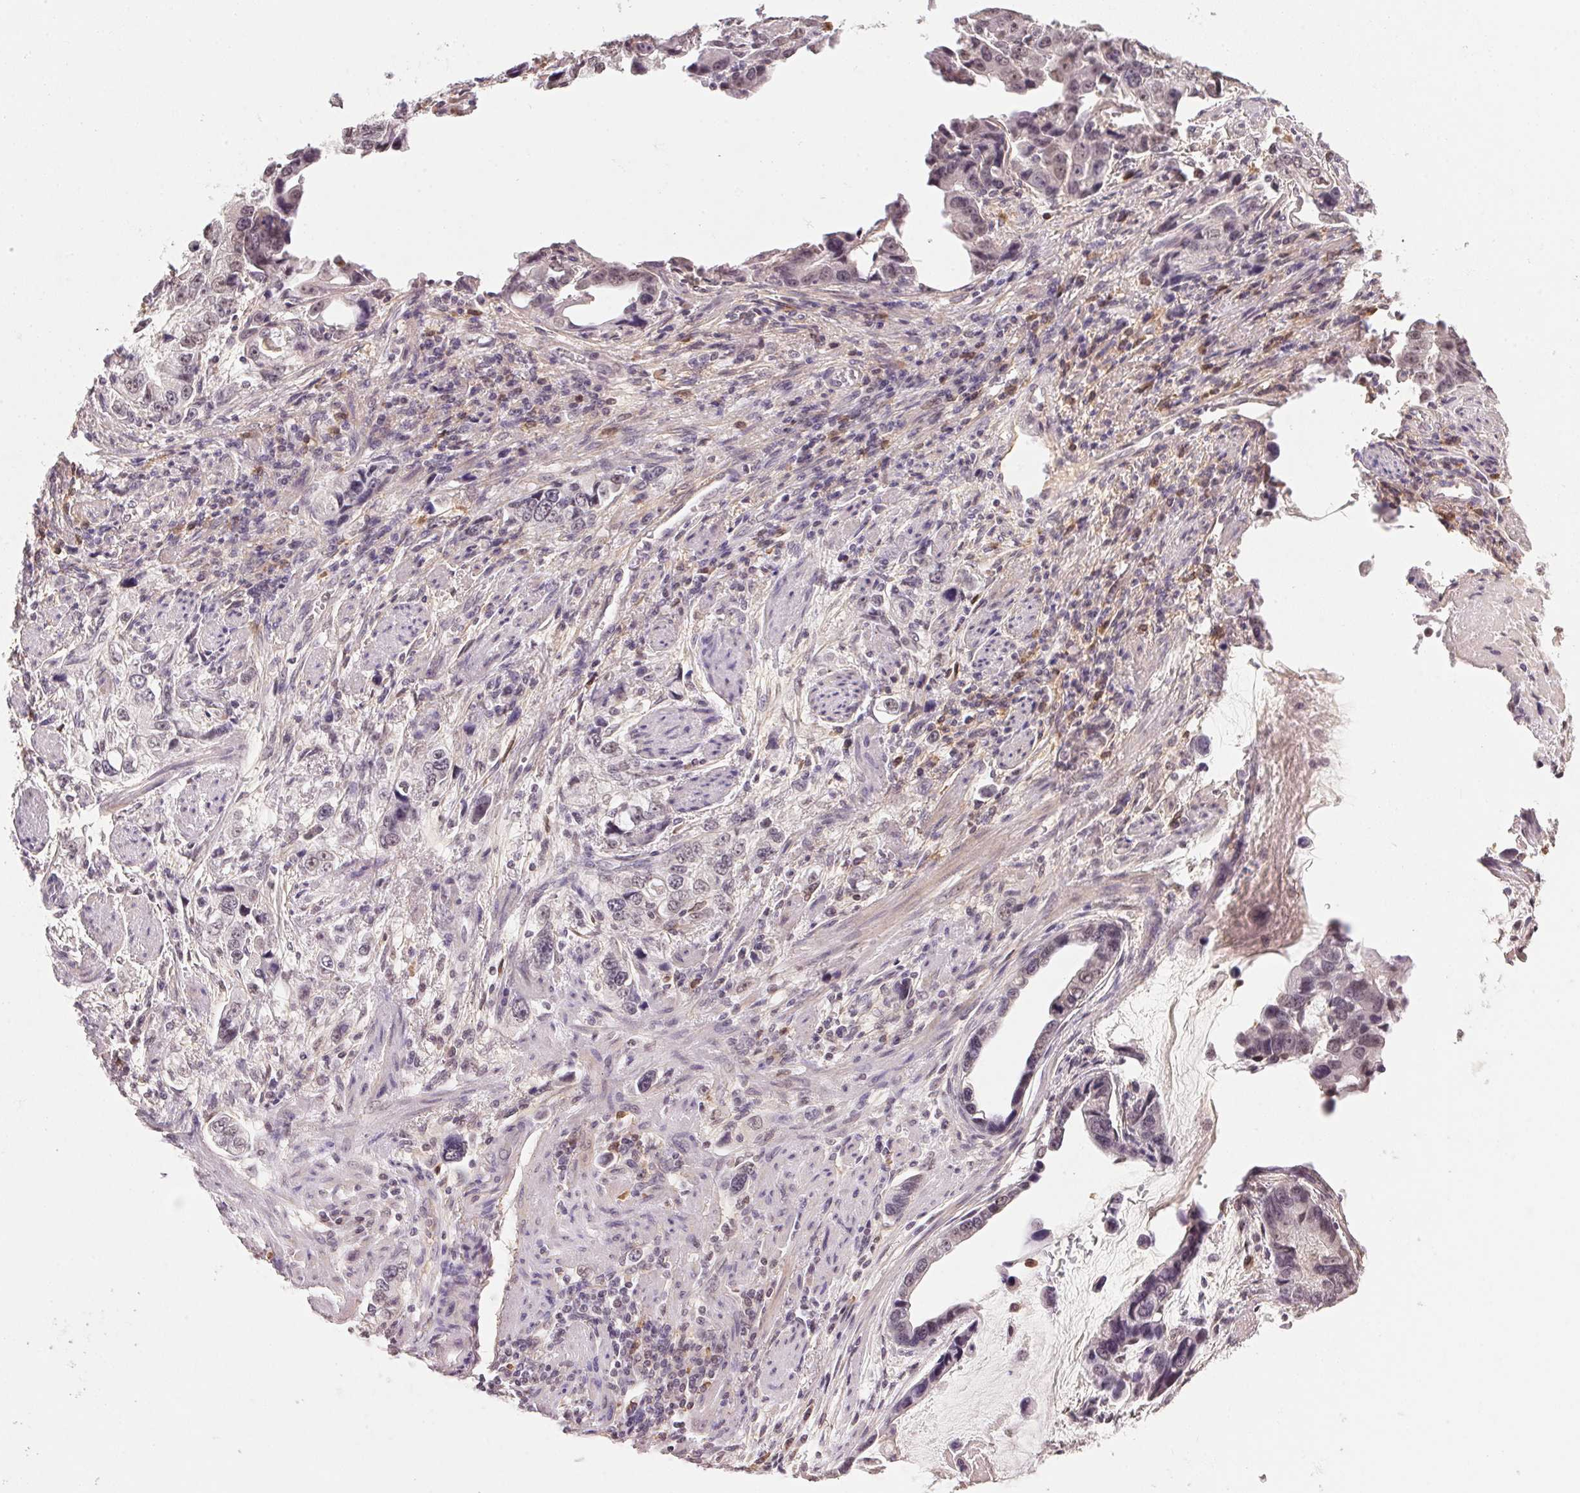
{"staining": {"intensity": "negative", "quantity": "none", "location": "none"}, "tissue": "stomach cancer", "cell_type": "Tumor cells", "image_type": "cancer", "snomed": [{"axis": "morphology", "description": "Adenocarcinoma, NOS"}, {"axis": "topography", "description": "Stomach, lower"}], "caption": "The IHC image has no significant positivity in tumor cells of stomach adenocarcinoma tissue.", "gene": "FNDC4", "patient": {"sex": "female", "age": 93}}